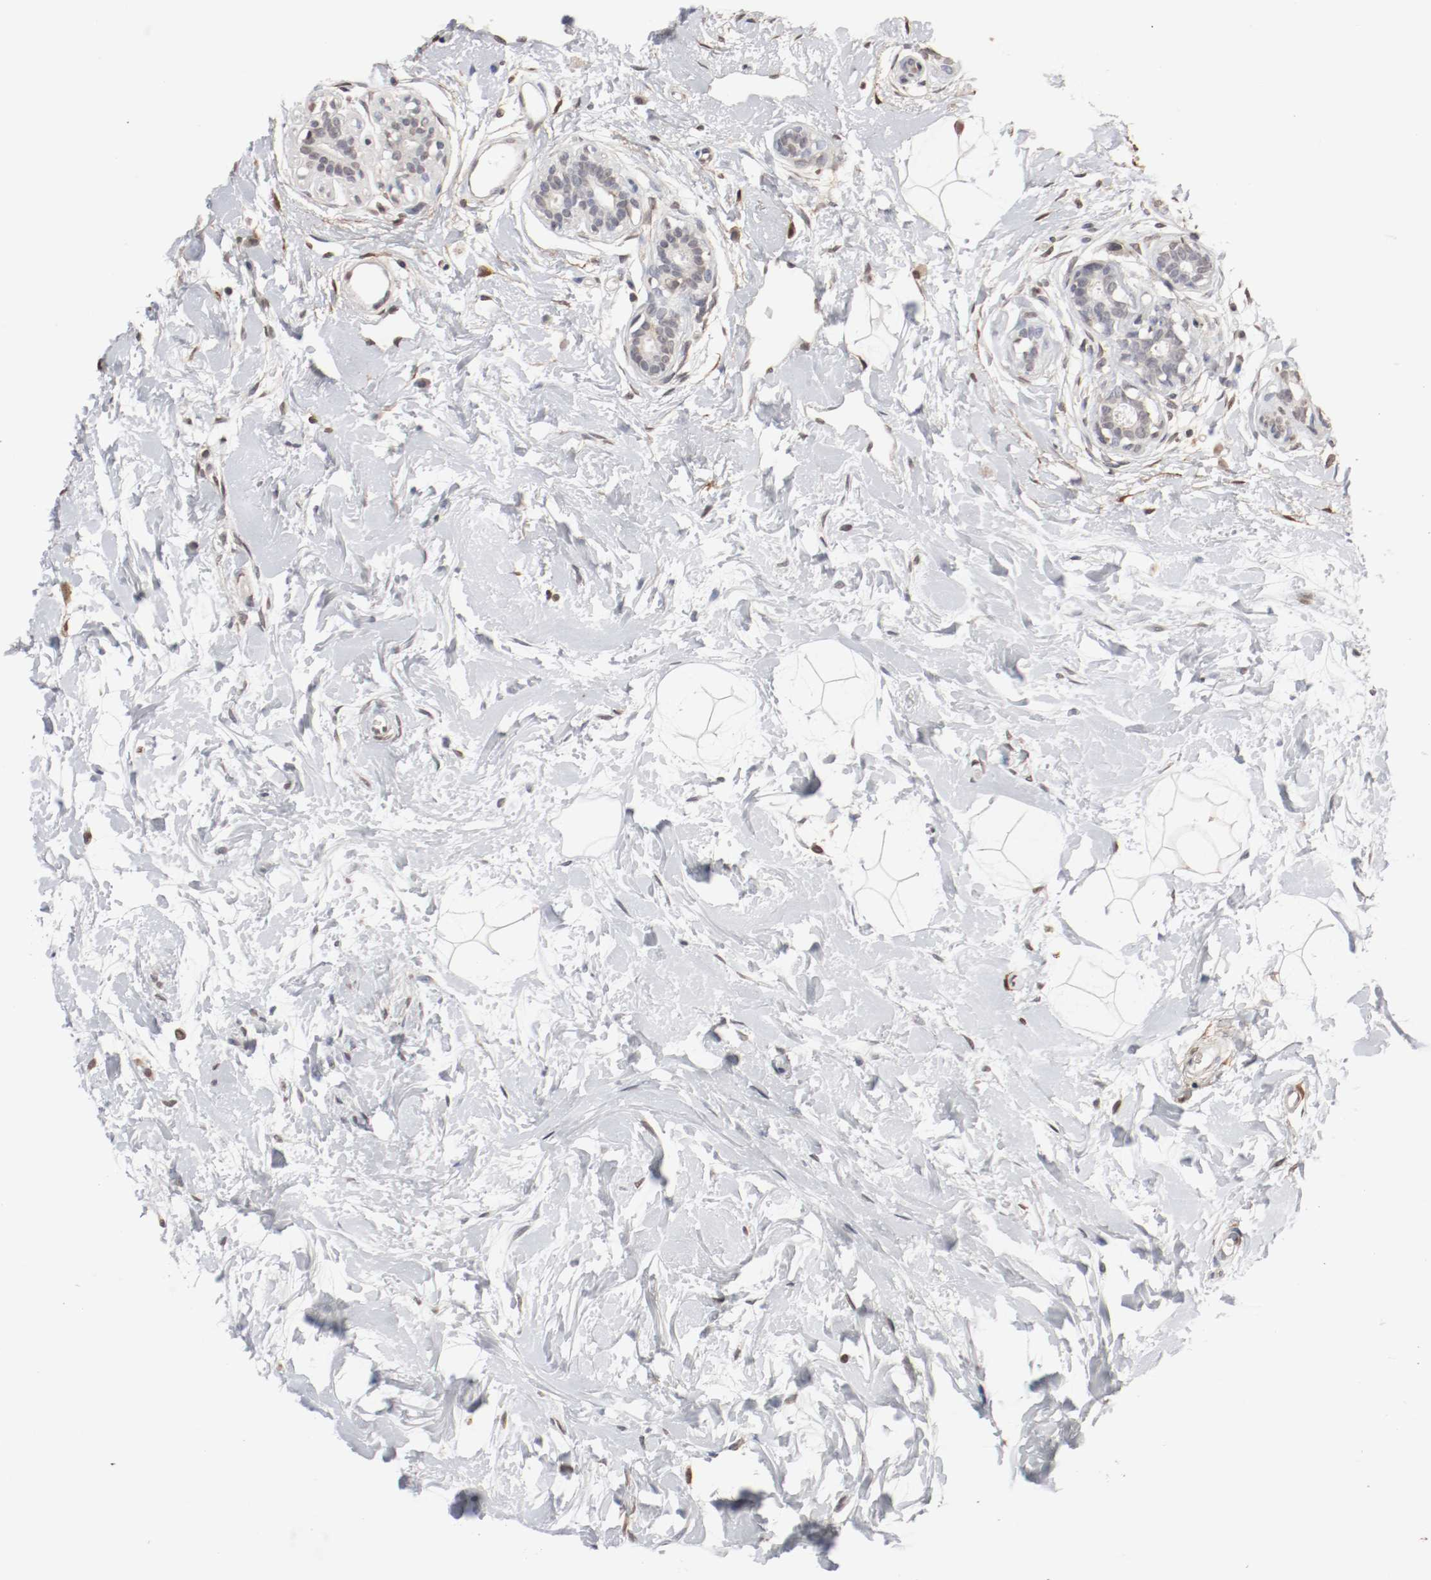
{"staining": {"intensity": "negative", "quantity": "none", "location": "none"}, "tissue": "breast cancer", "cell_type": "Tumor cells", "image_type": "cancer", "snomed": [{"axis": "morphology", "description": "Lobular carcinoma, in situ"}, {"axis": "morphology", "description": "Lobular carcinoma"}, {"axis": "topography", "description": "Breast"}], "caption": "Immunohistochemical staining of human breast cancer (lobular carcinoma in situ) demonstrates no significant positivity in tumor cells.", "gene": "WASL", "patient": {"sex": "female", "age": 41}}